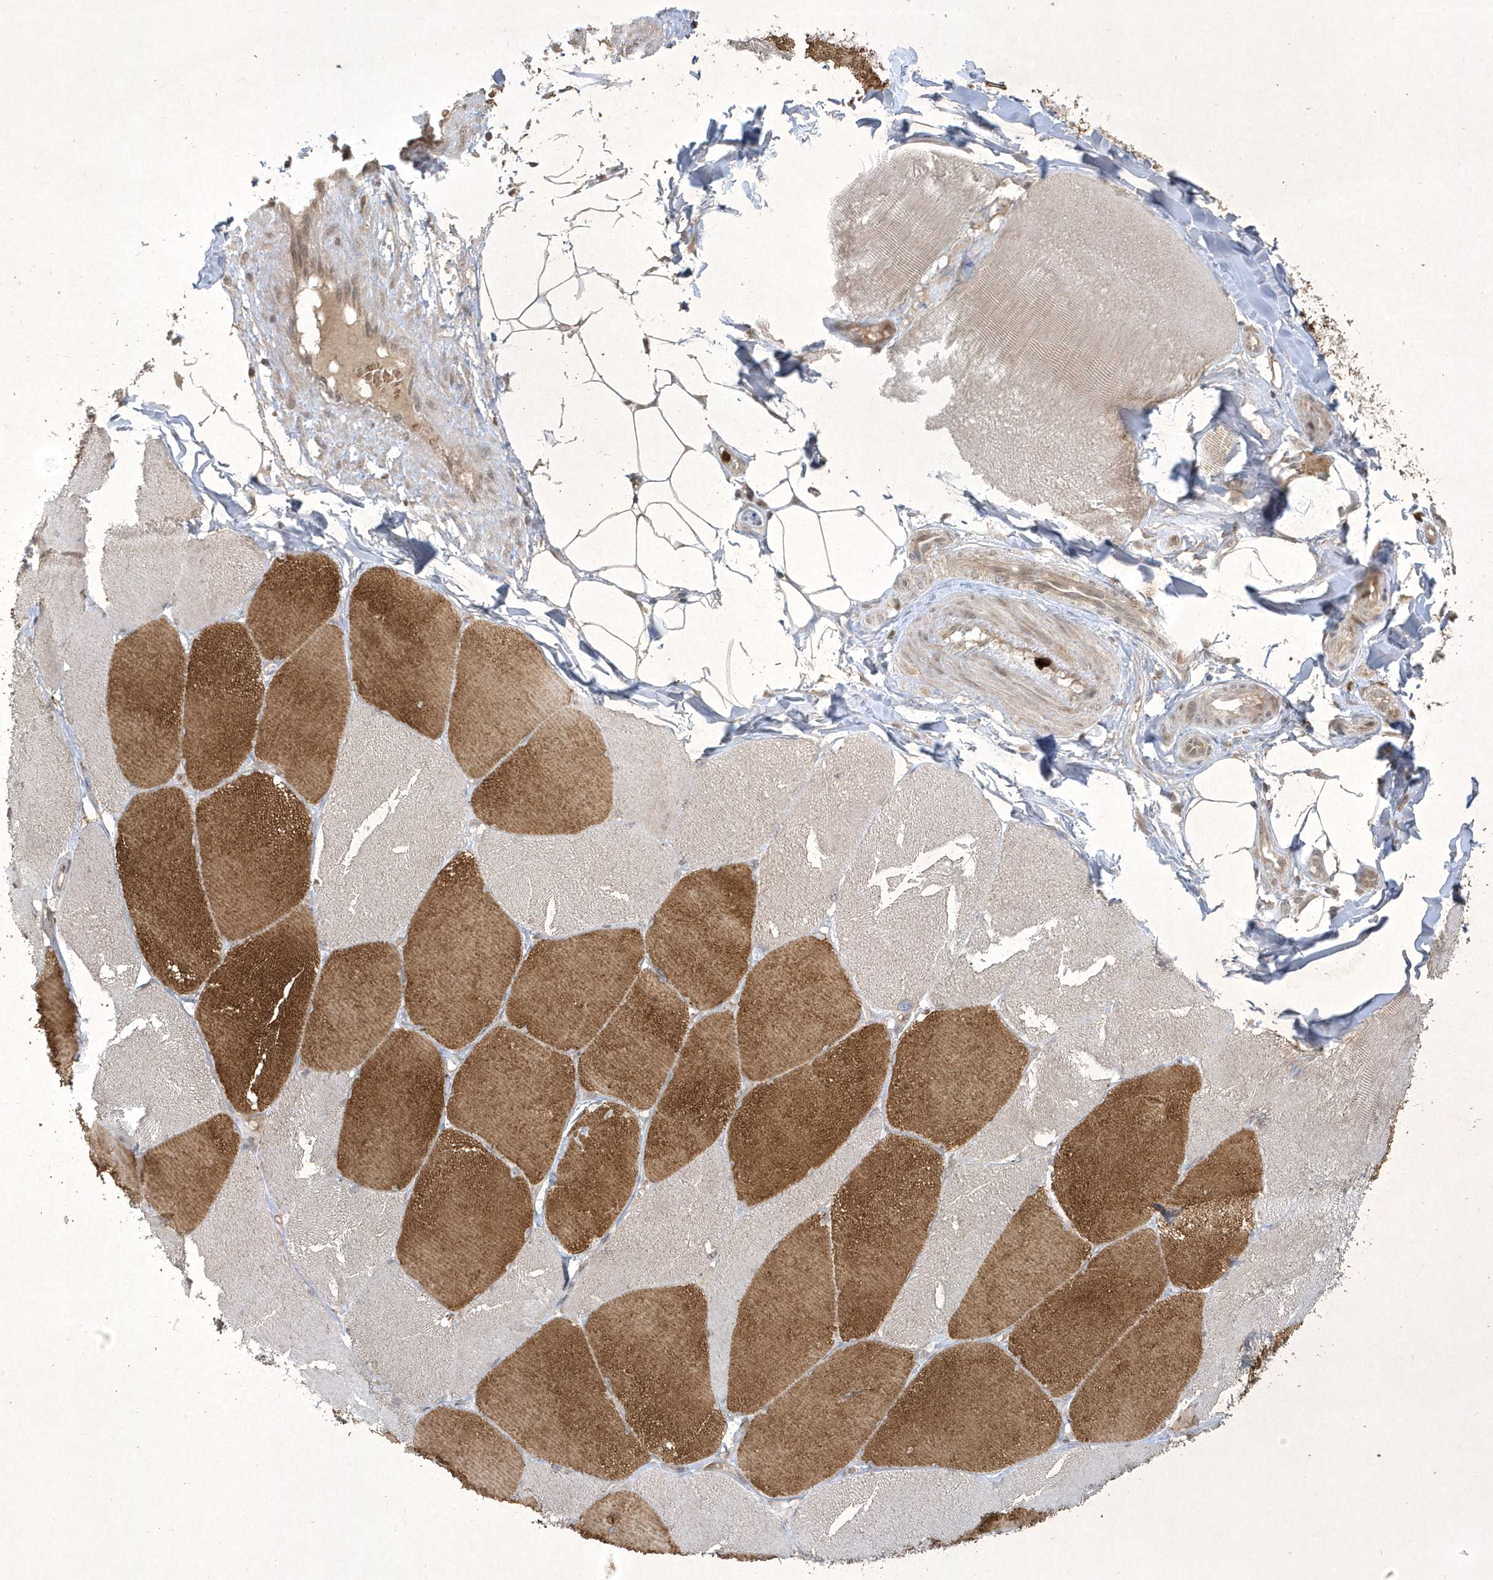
{"staining": {"intensity": "strong", "quantity": "25%-75%", "location": "cytoplasmic/membranous"}, "tissue": "skeletal muscle", "cell_type": "Myocytes", "image_type": "normal", "snomed": [{"axis": "morphology", "description": "Normal tissue, NOS"}, {"axis": "topography", "description": "Skin"}, {"axis": "topography", "description": "Skeletal muscle"}], "caption": "Human skeletal muscle stained for a protein (brown) demonstrates strong cytoplasmic/membranous positive expression in approximately 25%-75% of myocytes.", "gene": "ZNF213", "patient": {"sex": "male", "age": 83}}